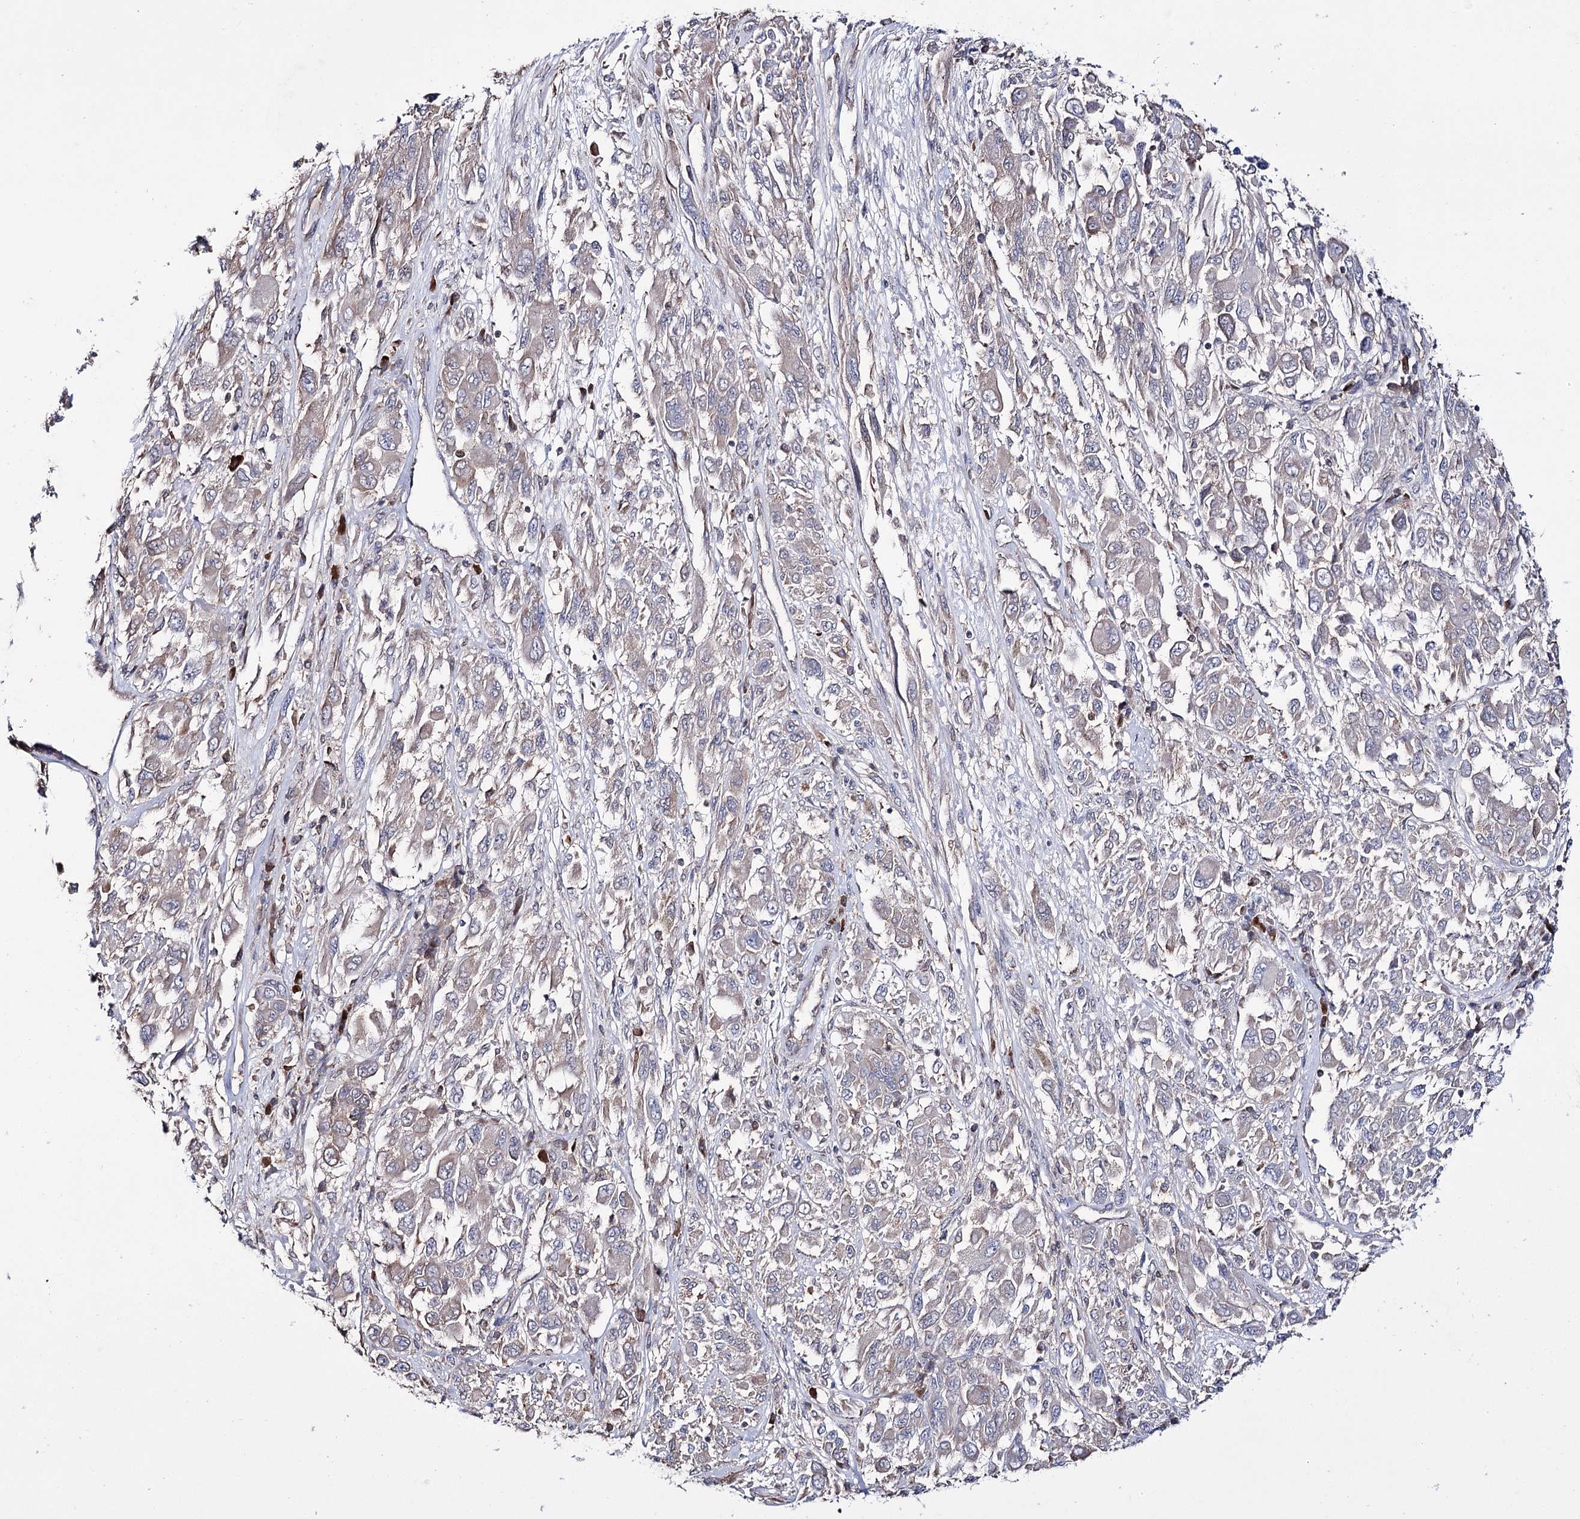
{"staining": {"intensity": "weak", "quantity": "<25%", "location": "cytoplasmic/membranous"}, "tissue": "melanoma", "cell_type": "Tumor cells", "image_type": "cancer", "snomed": [{"axis": "morphology", "description": "Malignant melanoma, NOS"}, {"axis": "topography", "description": "Skin"}], "caption": "There is no significant staining in tumor cells of melanoma.", "gene": "PTER", "patient": {"sex": "female", "age": 91}}